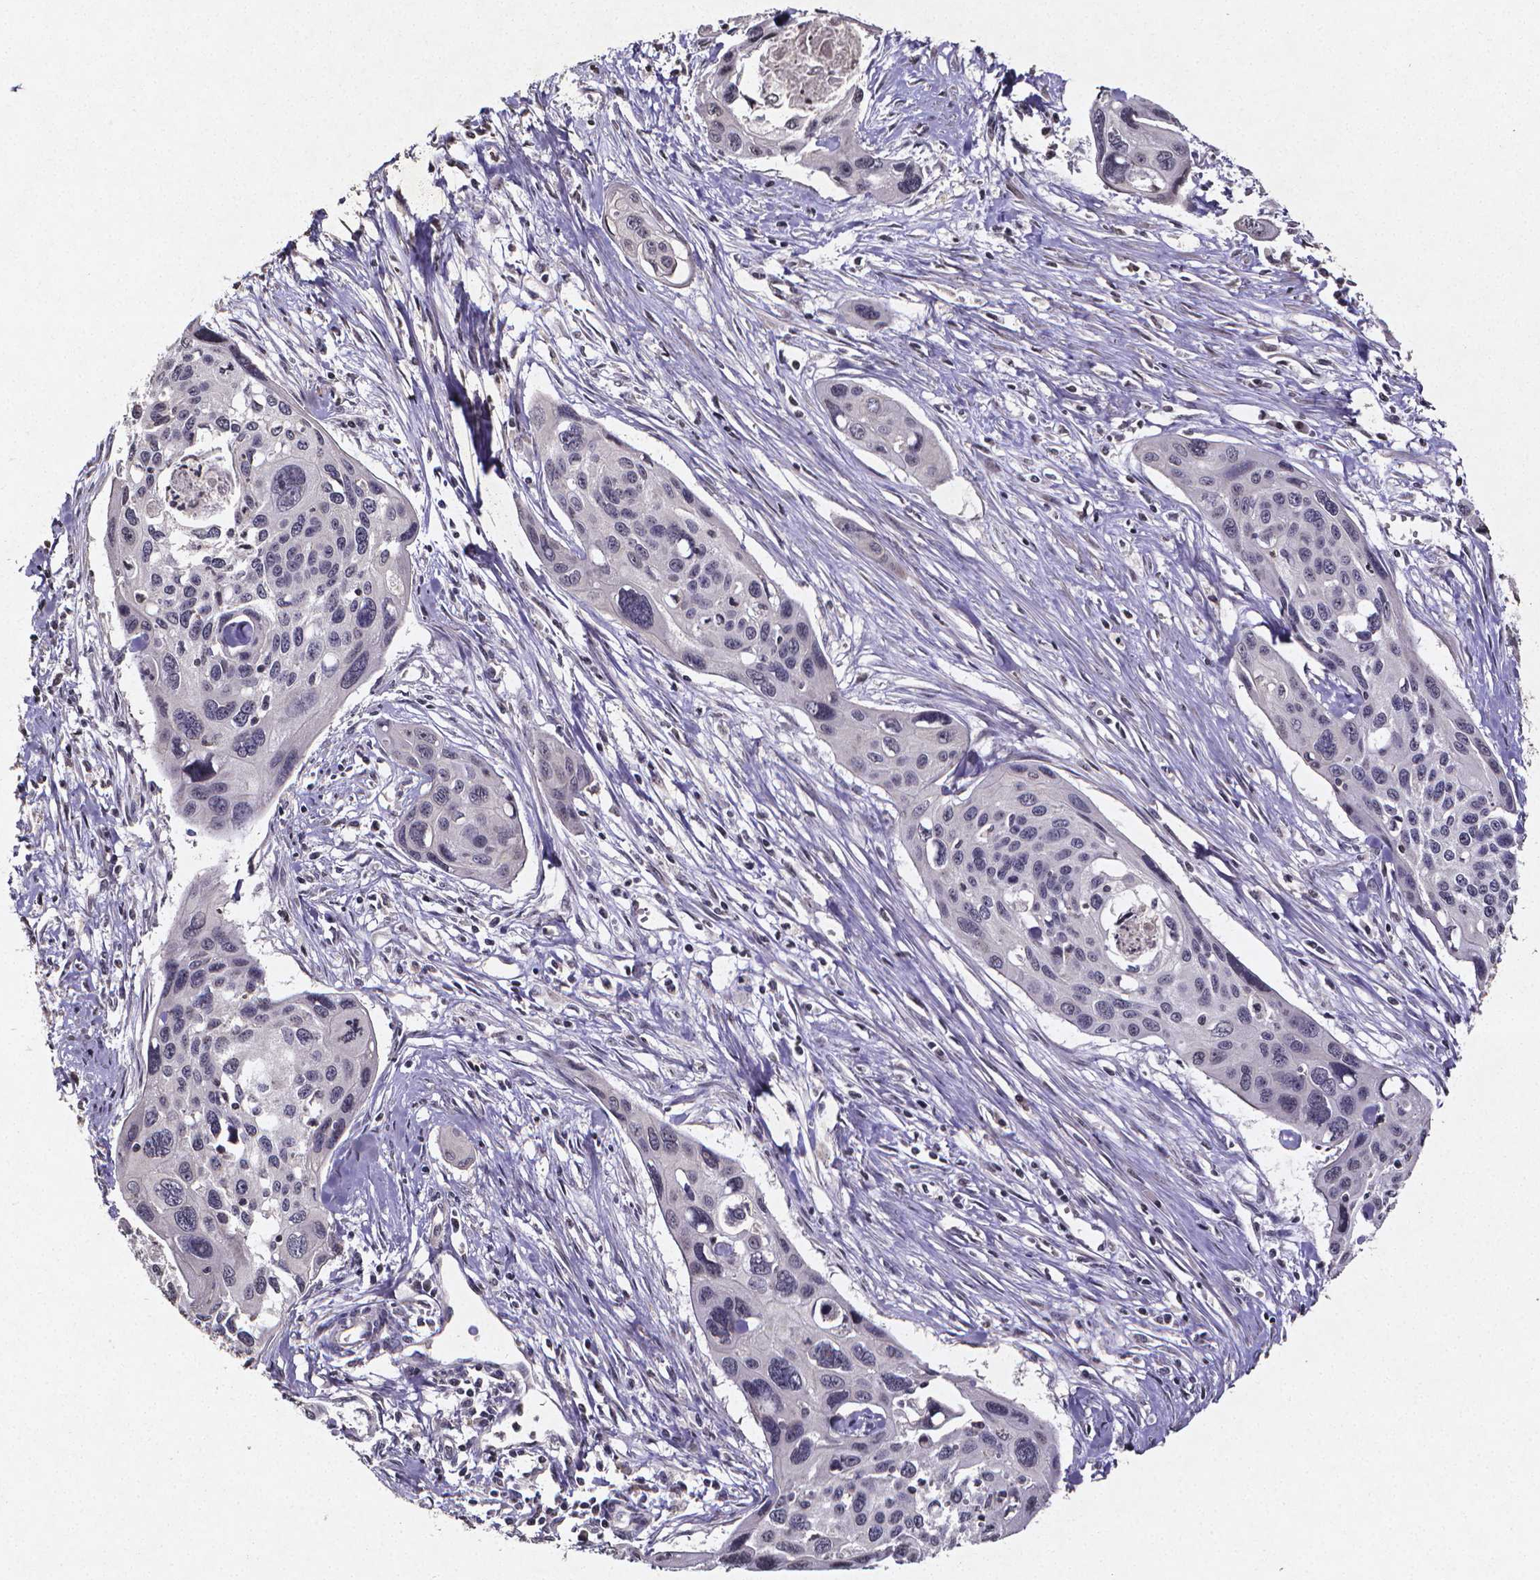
{"staining": {"intensity": "negative", "quantity": "none", "location": "none"}, "tissue": "cervical cancer", "cell_type": "Tumor cells", "image_type": "cancer", "snomed": [{"axis": "morphology", "description": "Squamous cell carcinoma, NOS"}, {"axis": "topography", "description": "Cervix"}], "caption": "Tumor cells show no significant protein expression in cervical cancer (squamous cell carcinoma).", "gene": "TP73", "patient": {"sex": "female", "age": 31}}